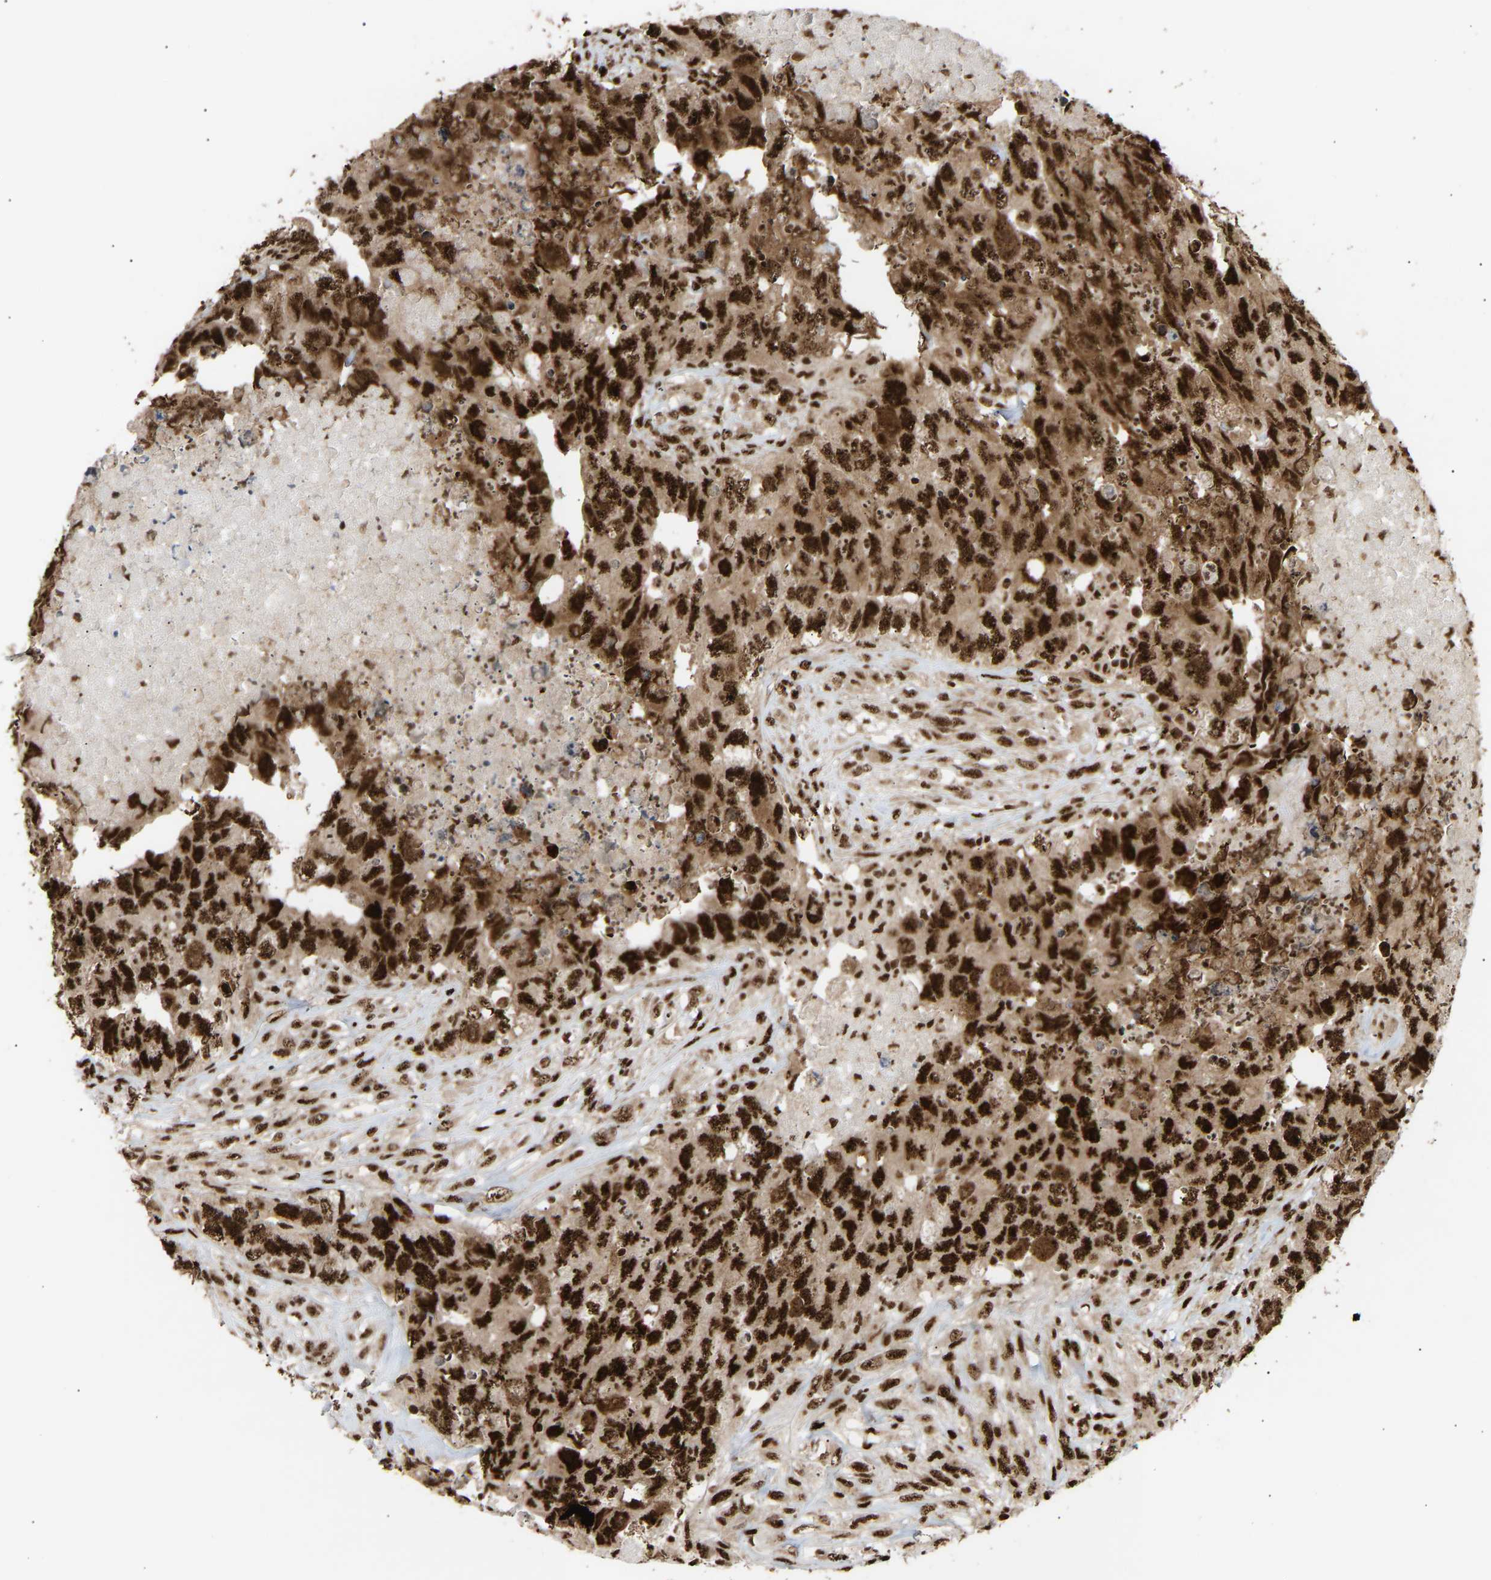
{"staining": {"intensity": "strong", "quantity": ">75%", "location": "cytoplasmic/membranous,nuclear"}, "tissue": "testis cancer", "cell_type": "Tumor cells", "image_type": "cancer", "snomed": [{"axis": "morphology", "description": "Carcinoma, Embryonal, NOS"}, {"axis": "topography", "description": "Testis"}], "caption": "Human embryonal carcinoma (testis) stained for a protein (brown) displays strong cytoplasmic/membranous and nuclear positive positivity in about >75% of tumor cells.", "gene": "ALYREF", "patient": {"sex": "male", "age": 32}}